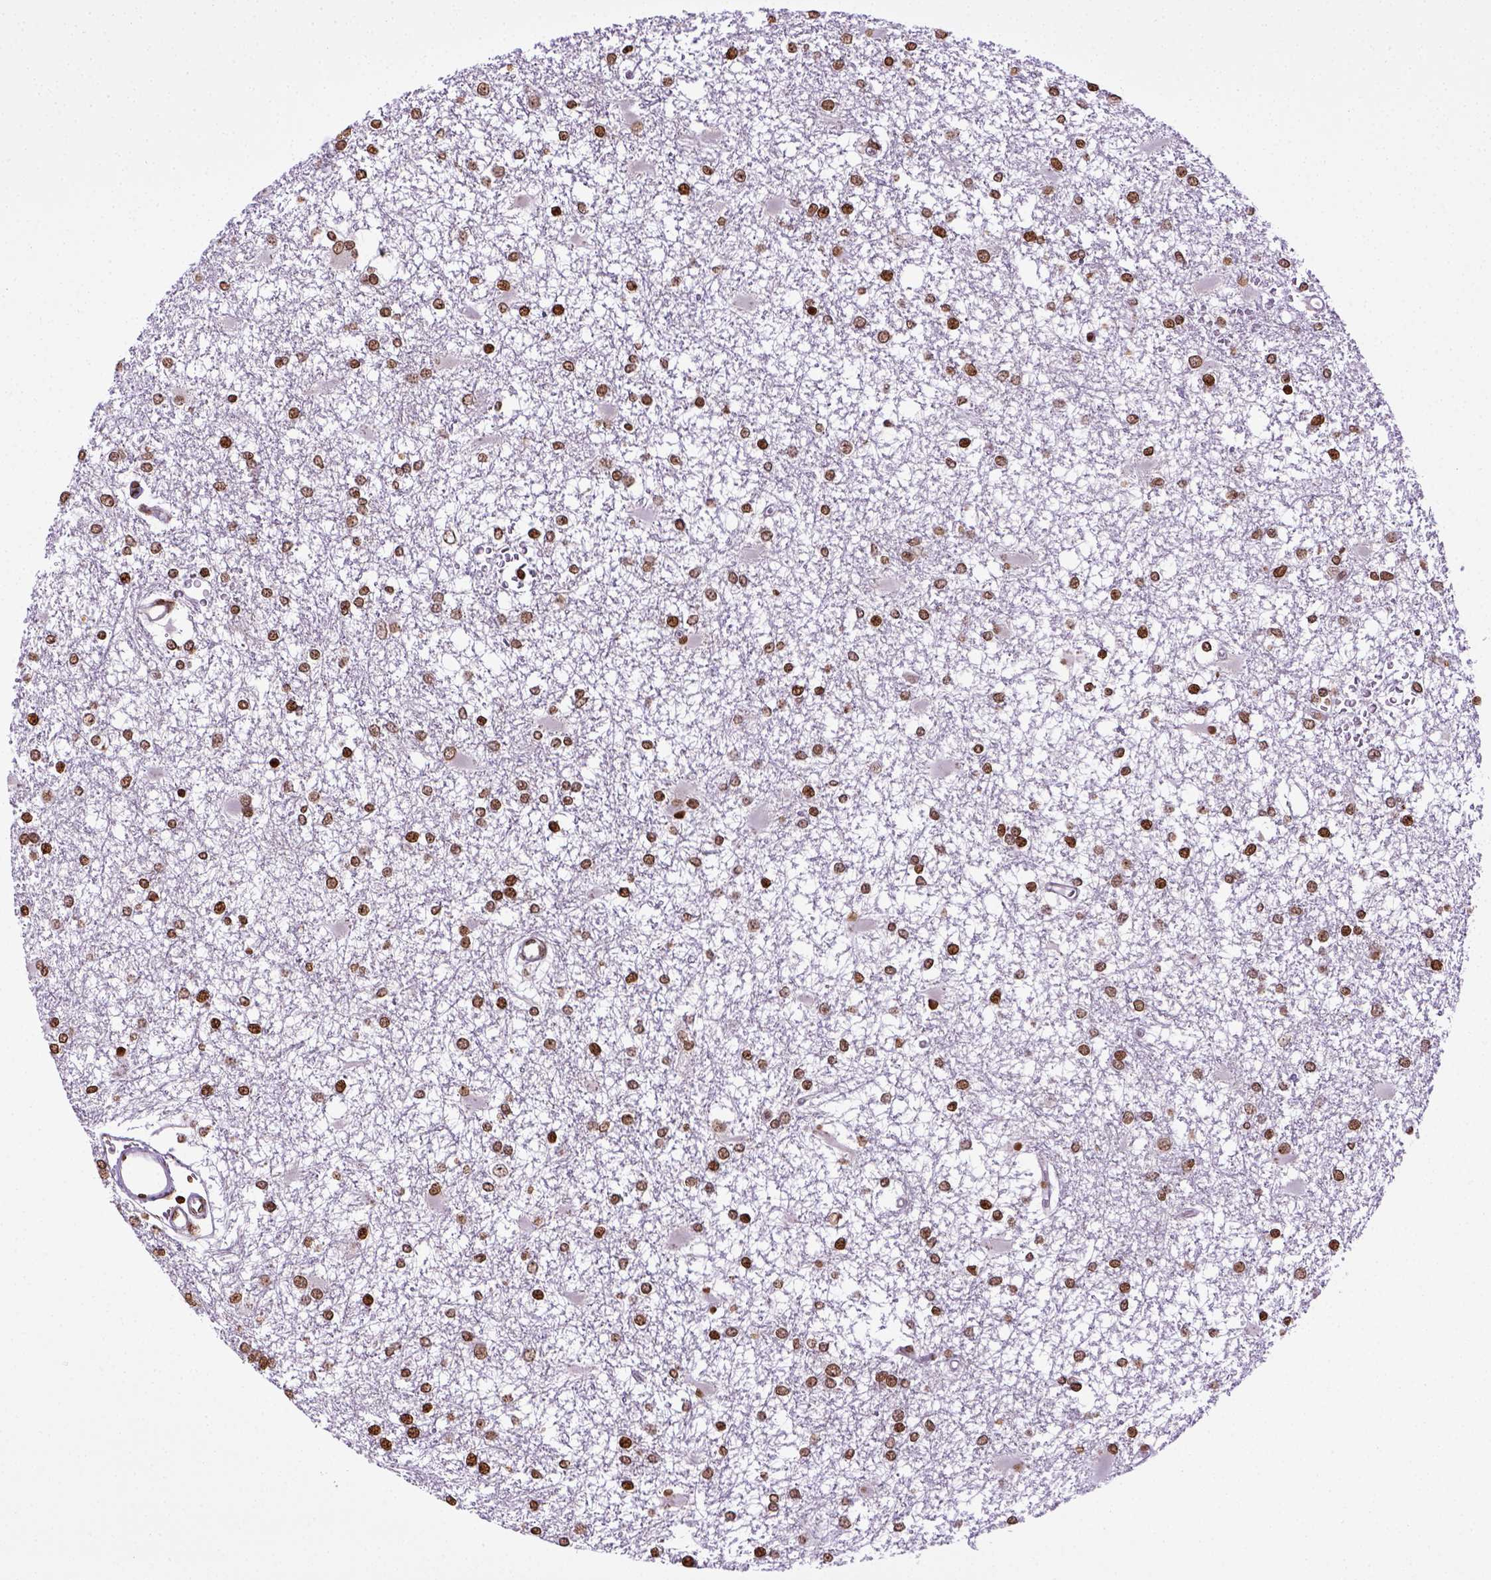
{"staining": {"intensity": "moderate", "quantity": ">75%", "location": "nuclear"}, "tissue": "glioma", "cell_type": "Tumor cells", "image_type": "cancer", "snomed": [{"axis": "morphology", "description": "Glioma, malignant, High grade"}, {"axis": "topography", "description": "Cerebral cortex"}], "caption": "Human glioma stained for a protein (brown) reveals moderate nuclear positive staining in approximately >75% of tumor cells.", "gene": "ZNF75D", "patient": {"sex": "male", "age": 79}}